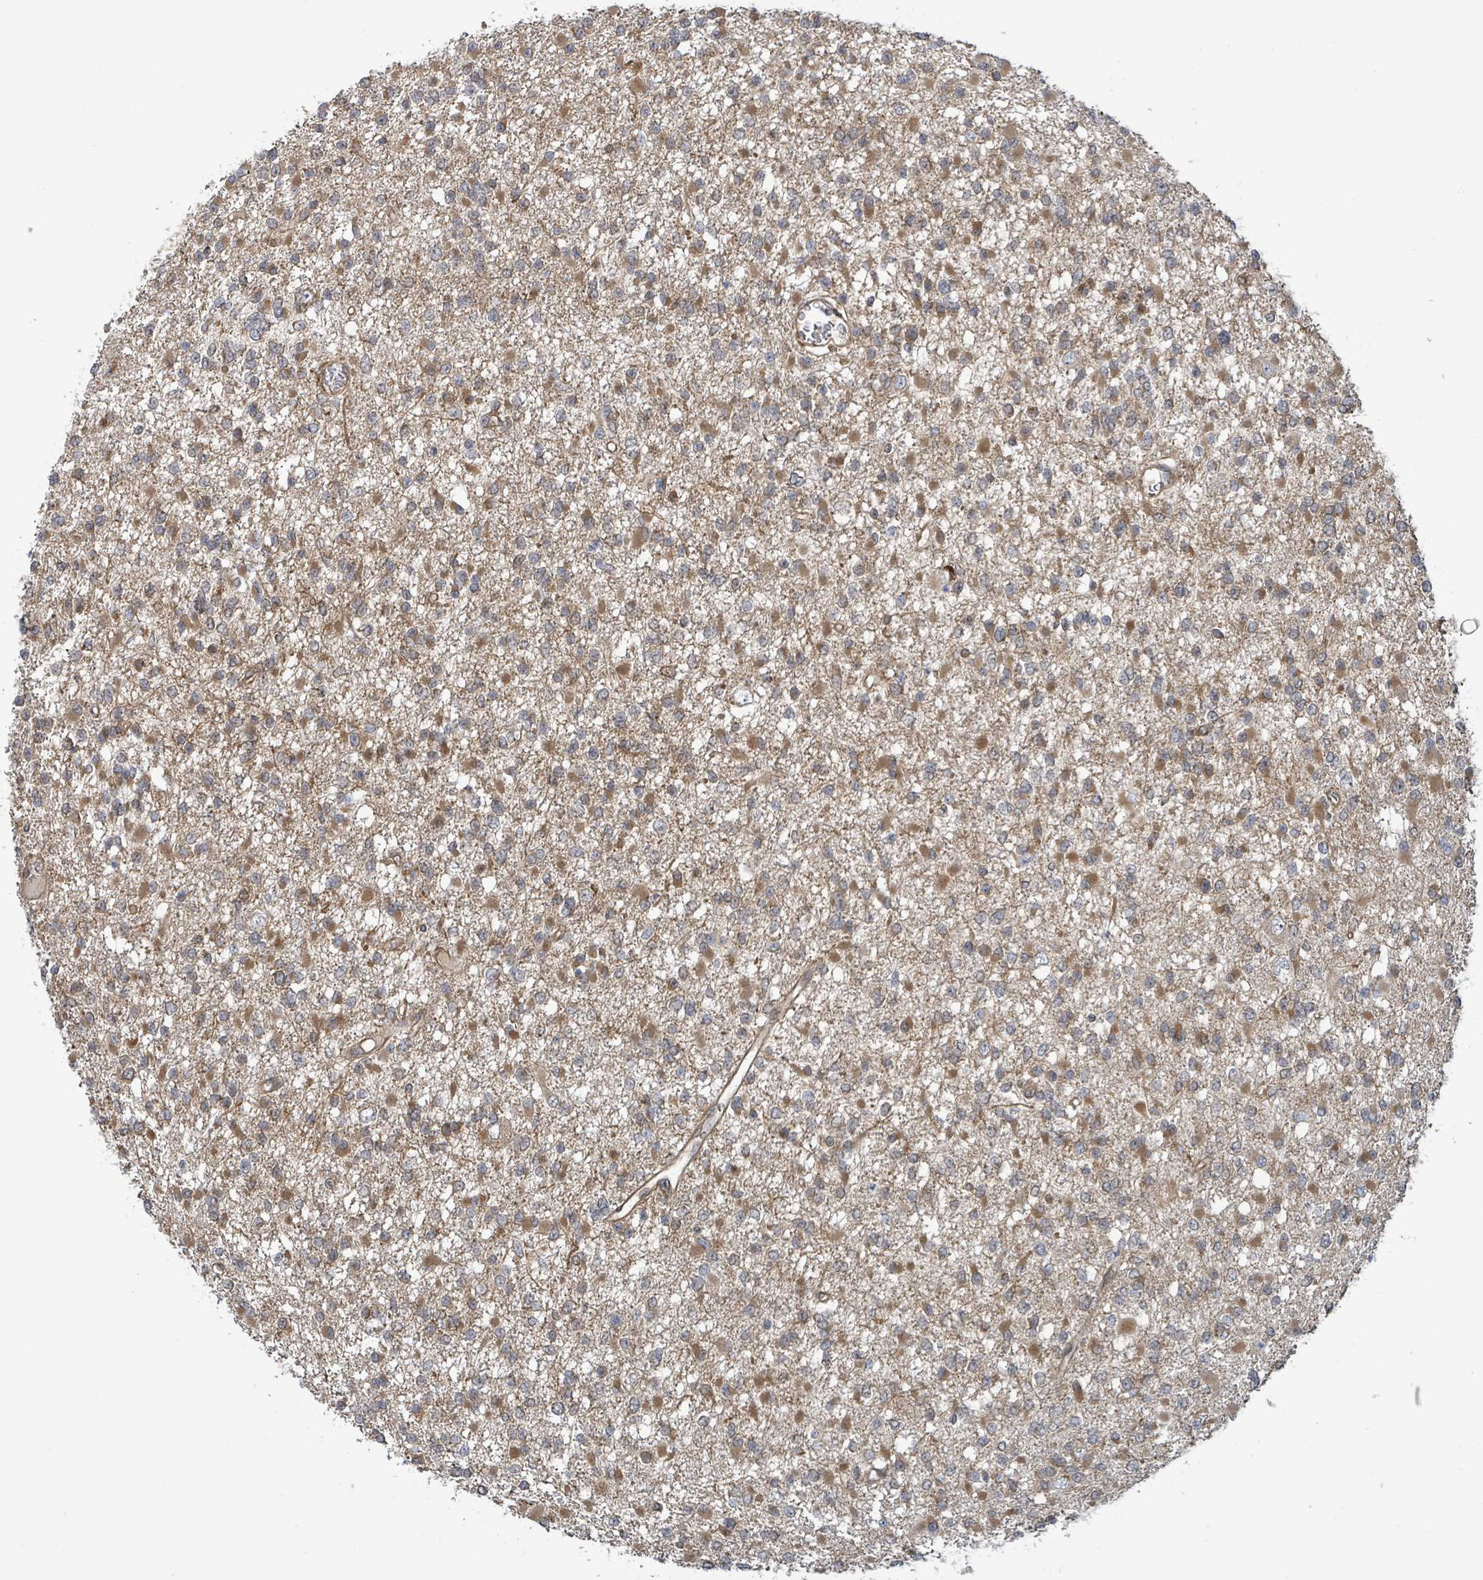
{"staining": {"intensity": "moderate", "quantity": ">75%", "location": "cytoplasmic/membranous"}, "tissue": "glioma", "cell_type": "Tumor cells", "image_type": "cancer", "snomed": [{"axis": "morphology", "description": "Glioma, malignant, Low grade"}, {"axis": "topography", "description": "Brain"}], "caption": "Immunohistochemistry (IHC) (DAB) staining of human low-grade glioma (malignant) shows moderate cytoplasmic/membranous protein expression in about >75% of tumor cells. (DAB (3,3'-diaminobenzidine) = brown stain, brightfield microscopy at high magnification).", "gene": "ARPIN", "patient": {"sex": "female", "age": 22}}